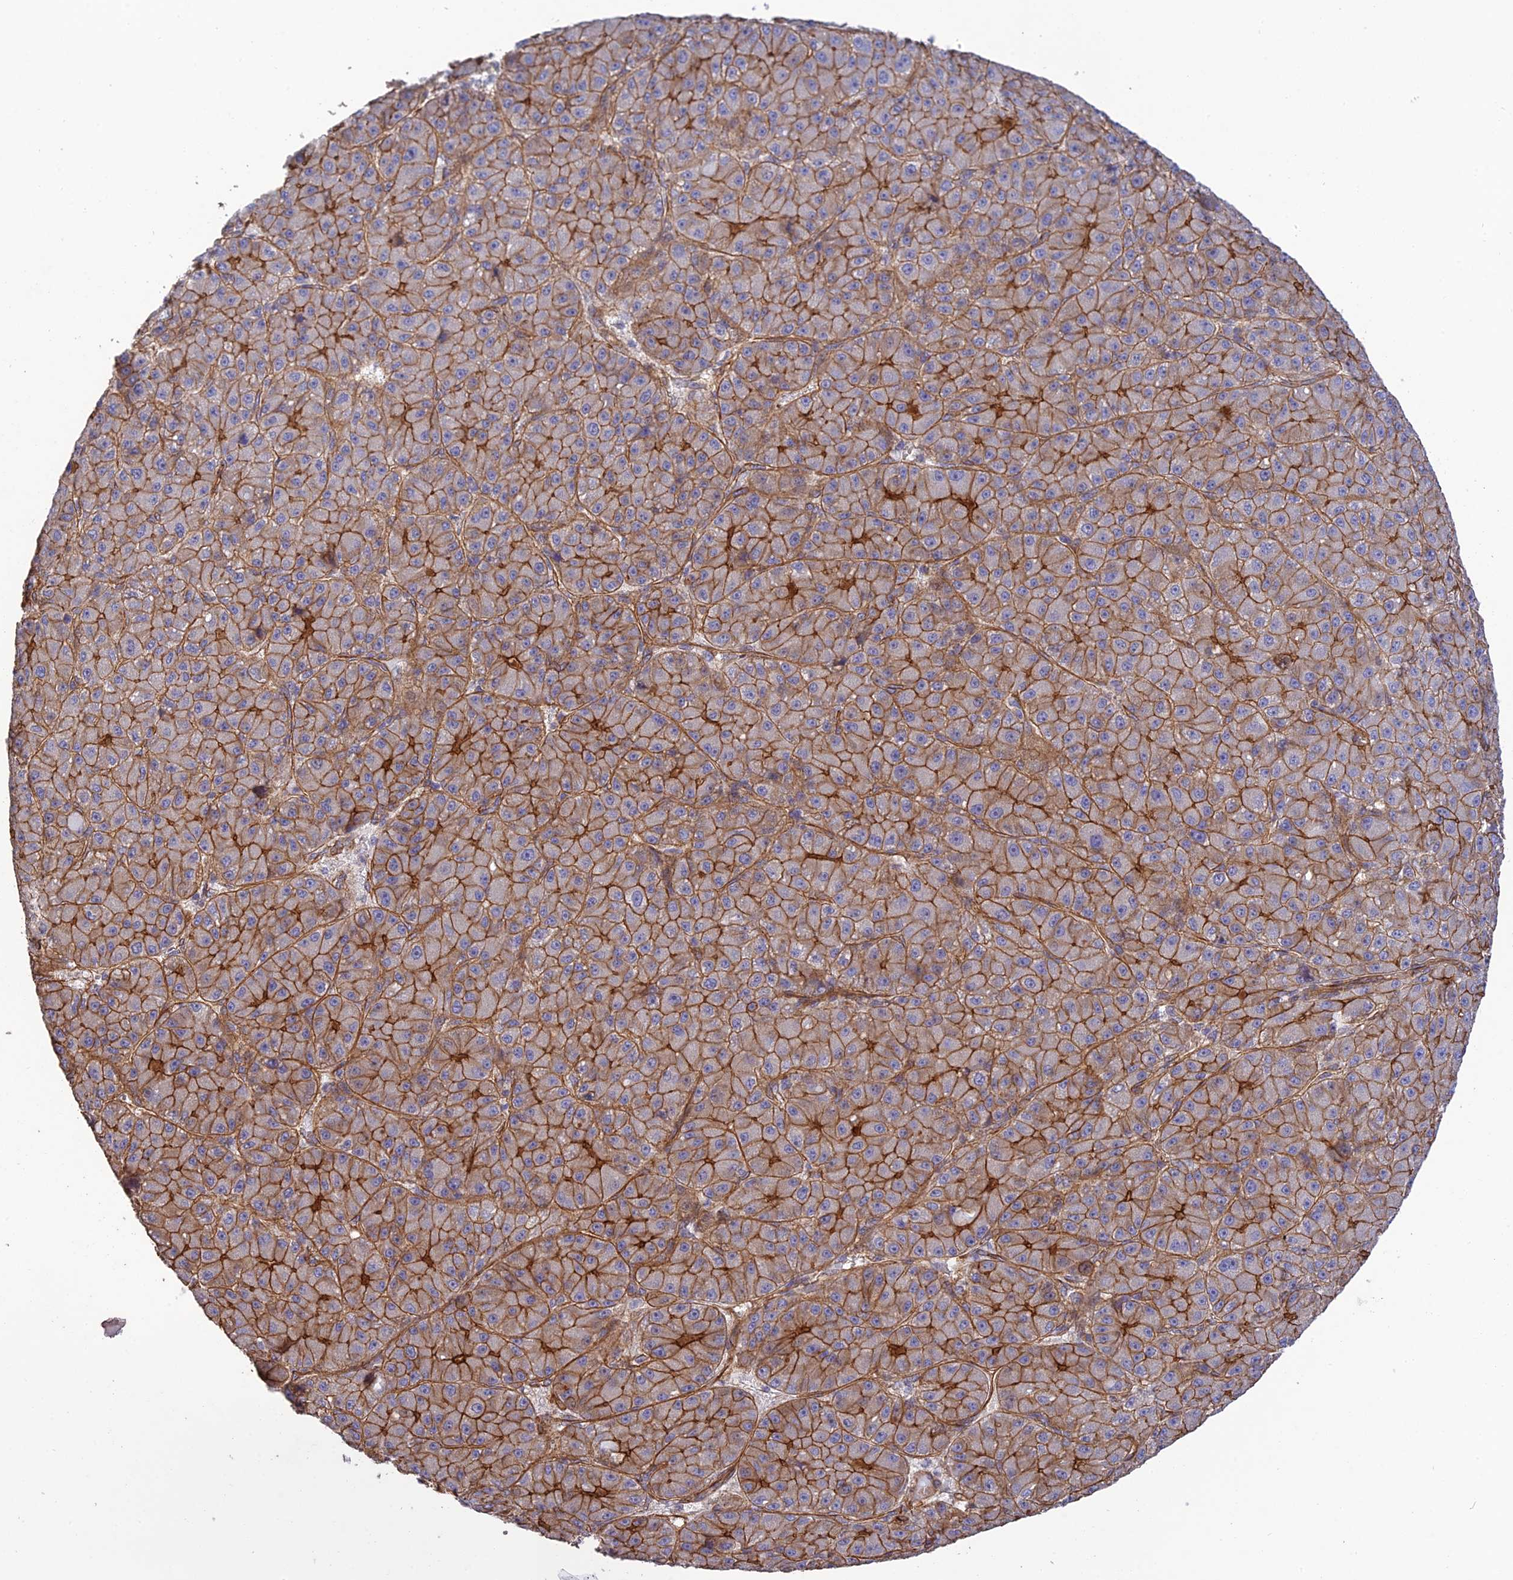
{"staining": {"intensity": "moderate", "quantity": ">75%", "location": "cytoplasmic/membranous"}, "tissue": "liver cancer", "cell_type": "Tumor cells", "image_type": "cancer", "snomed": [{"axis": "morphology", "description": "Carcinoma, Hepatocellular, NOS"}, {"axis": "topography", "description": "Liver"}], "caption": "Liver hepatocellular carcinoma was stained to show a protein in brown. There is medium levels of moderate cytoplasmic/membranous positivity in approximately >75% of tumor cells. The protein is stained brown, and the nuclei are stained in blue (DAB IHC with brightfield microscopy, high magnification).", "gene": "HOMER2", "patient": {"sex": "male", "age": 67}}